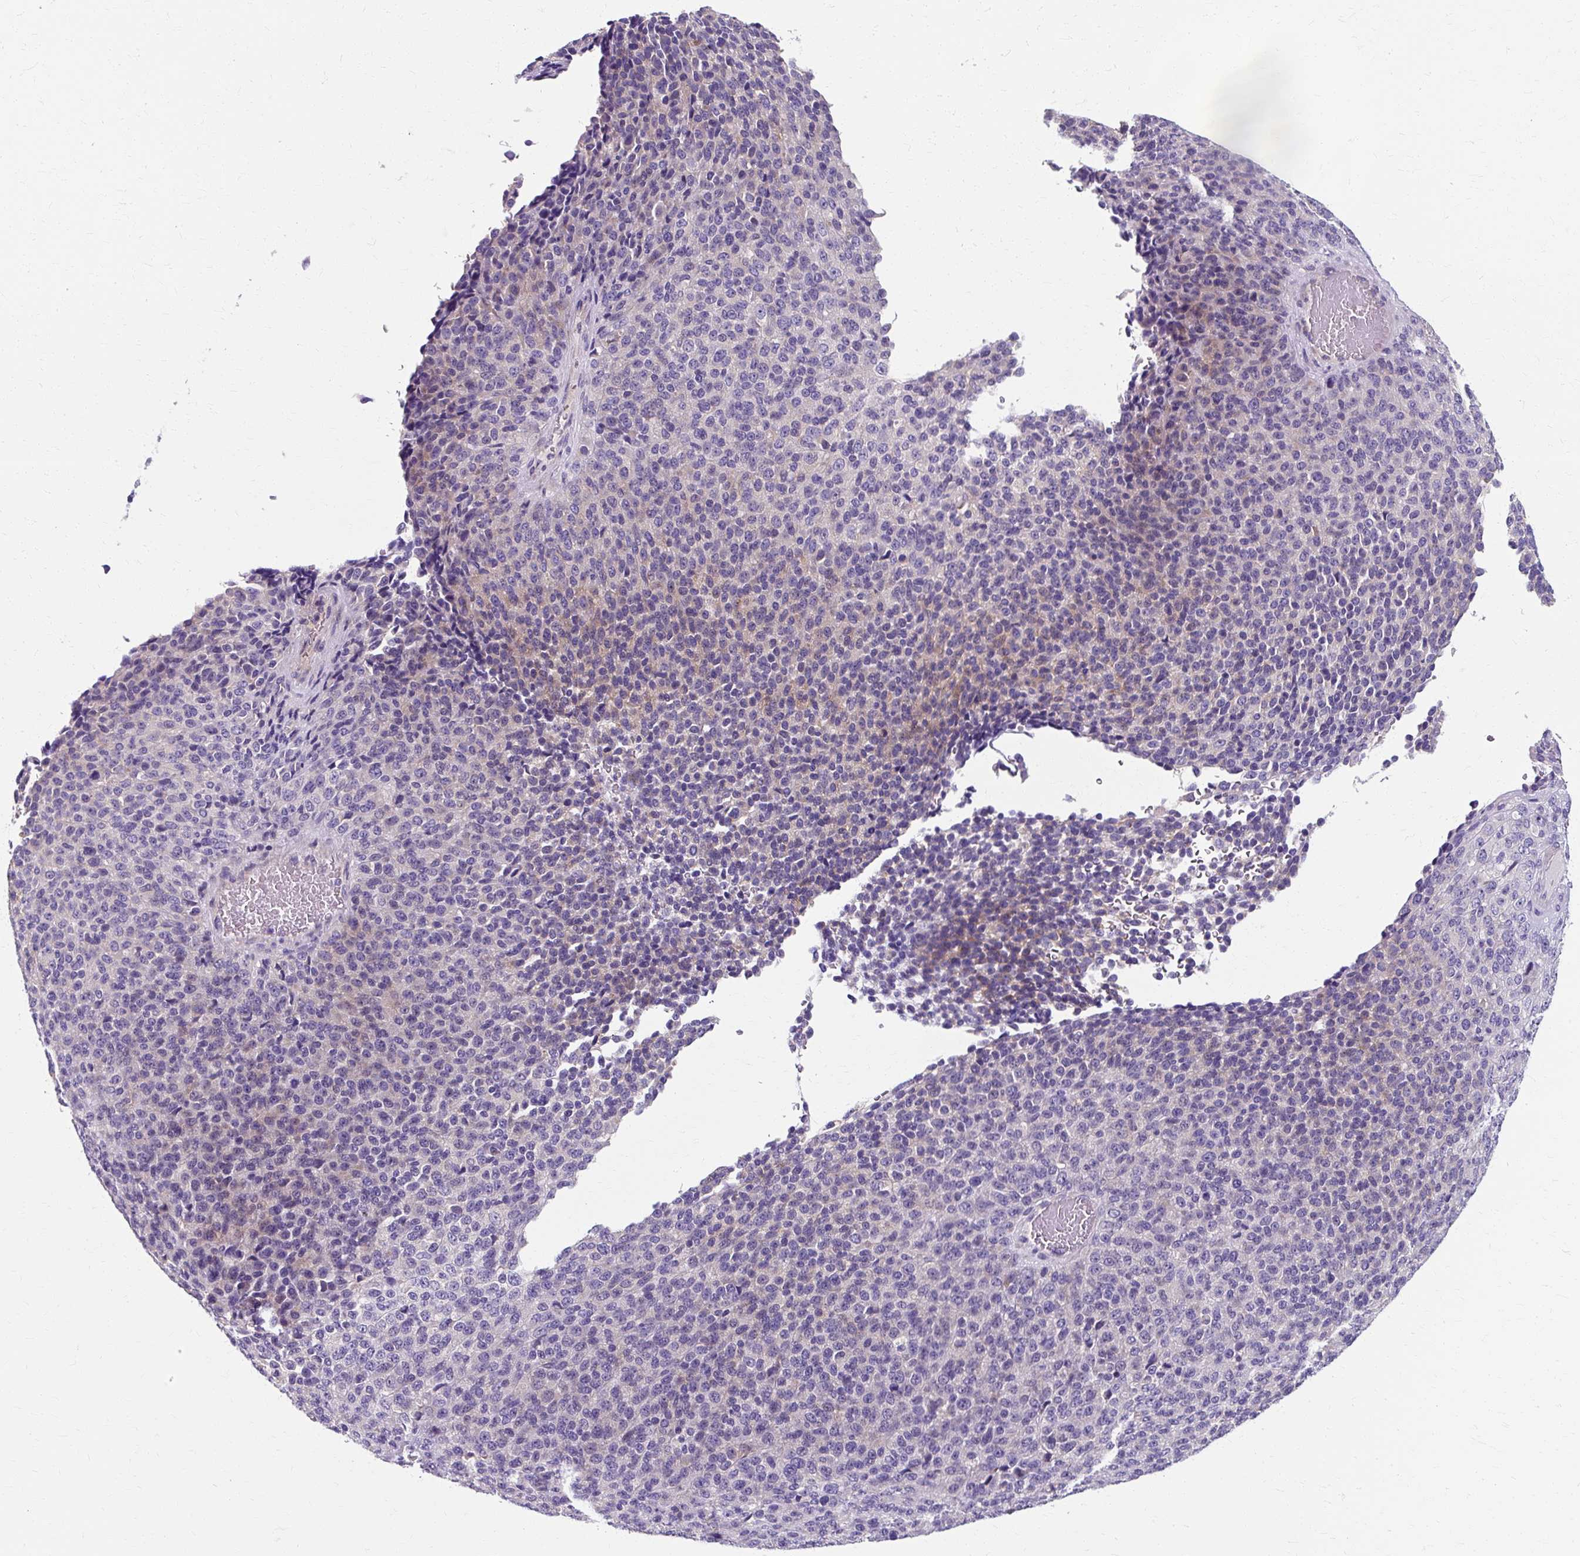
{"staining": {"intensity": "weak", "quantity": "<25%", "location": "cytoplasmic/membranous"}, "tissue": "melanoma", "cell_type": "Tumor cells", "image_type": "cancer", "snomed": [{"axis": "morphology", "description": "Malignant melanoma, Metastatic site"}, {"axis": "topography", "description": "Brain"}], "caption": "There is no significant expression in tumor cells of malignant melanoma (metastatic site).", "gene": "ZNF555", "patient": {"sex": "female", "age": 56}}